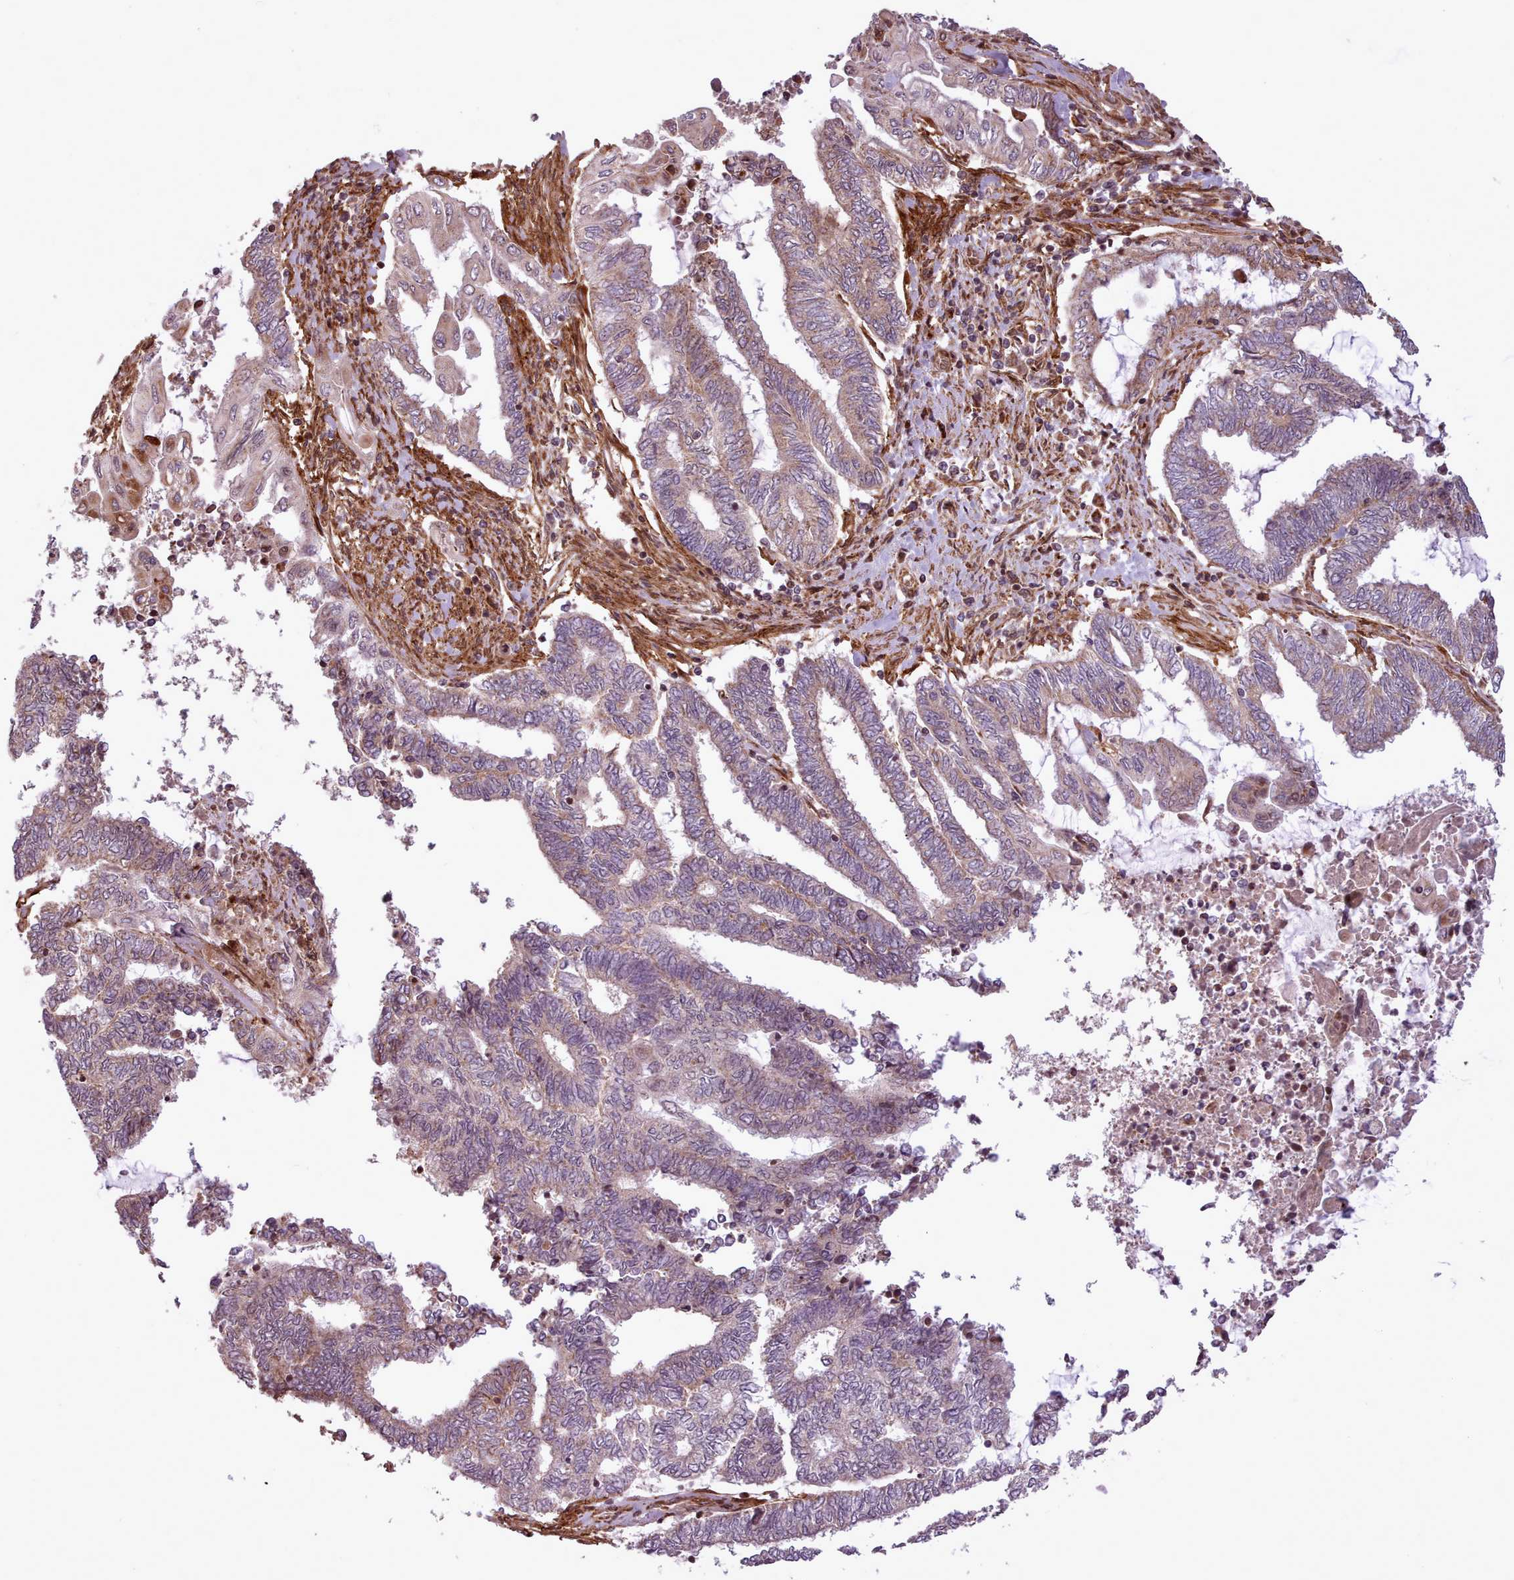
{"staining": {"intensity": "weak", "quantity": "25%-75%", "location": "cytoplasmic/membranous"}, "tissue": "endometrial cancer", "cell_type": "Tumor cells", "image_type": "cancer", "snomed": [{"axis": "morphology", "description": "Adenocarcinoma, NOS"}, {"axis": "topography", "description": "Uterus"}, {"axis": "topography", "description": "Endometrium"}], "caption": "Weak cytoplasmic/membranous staining for a protein is identified in about 25%-75% of tumor cells of endometrial cancer using IHC.", "gene": "NLRP7", "patient": {"sex": "female", "age": 70}}